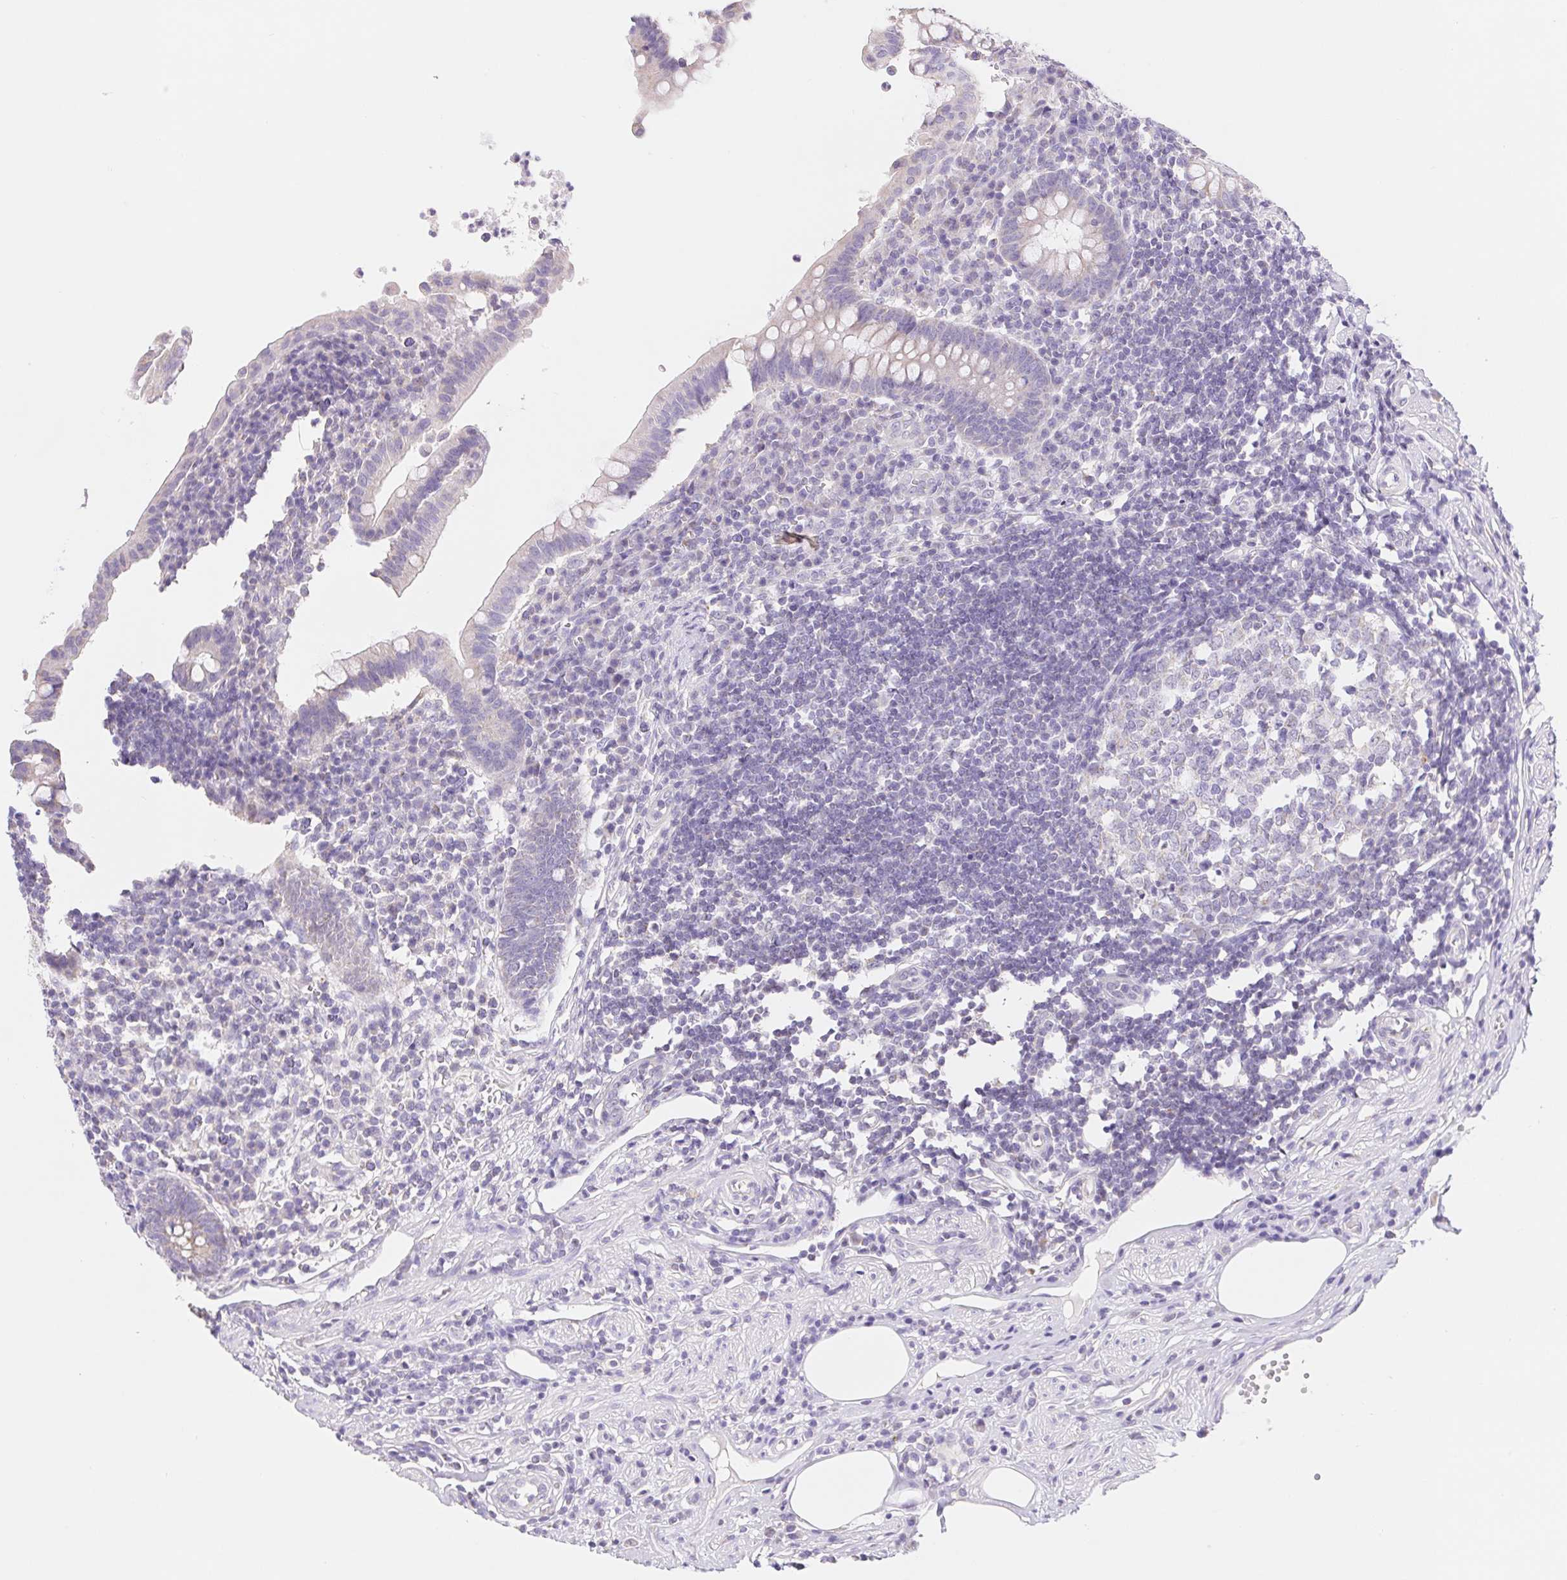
{"staining": {"intensity": "negative", "quantity": "none", "location": "none"}, "tissue": "appendix", "cell_type": "Glandular cells", "image_type": "normal", "snomed": [{"axis": "morphology", "description": "Normal tissue, NOS"}, {"axis": "topography", "description": "Appendix"}], "caption": "This is an immunohistochemistry micrograph of normal human appendix. There is no staining in glandular cells.", "gene": "FKBP6", "patient": {"sex": "female", "age": 56}}